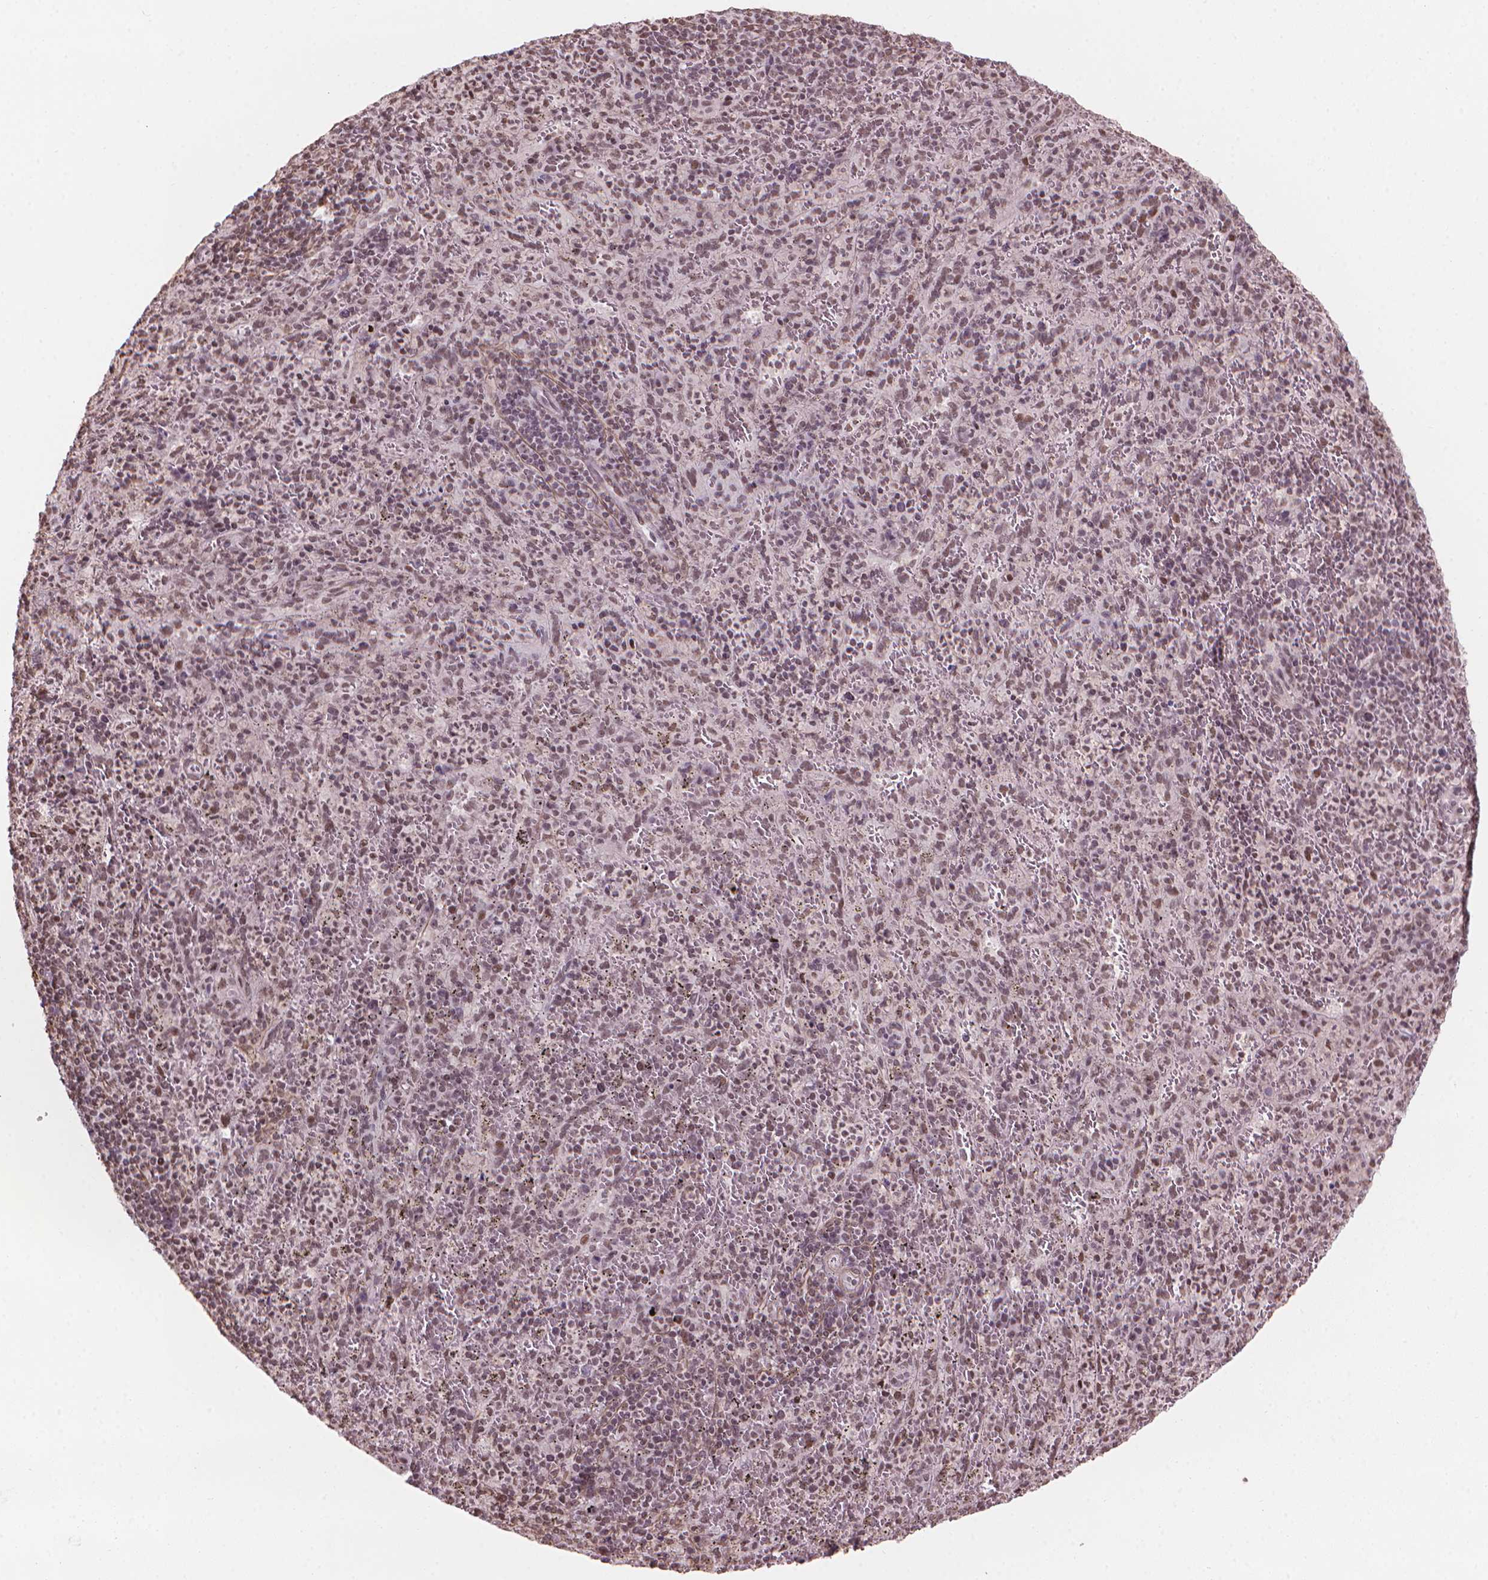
{"staining": {"intensity": "negative", "quantity": "none", "location": "none"}, "tissue": "spleen", "cell_type": "Cells in red pulp", "image_type": "normal", "snomed": [{"axis": "morphology", "description": "Normal tissue, NOS"}, {"axis": "topography", "description": "Spleen"}], "caption": "This is an IHC histopathology image of unremarkable spleen. There is no expression in cells in red pulp.", "gene": "HOXD4", "patient": {"sex": "male", "age": 57}}